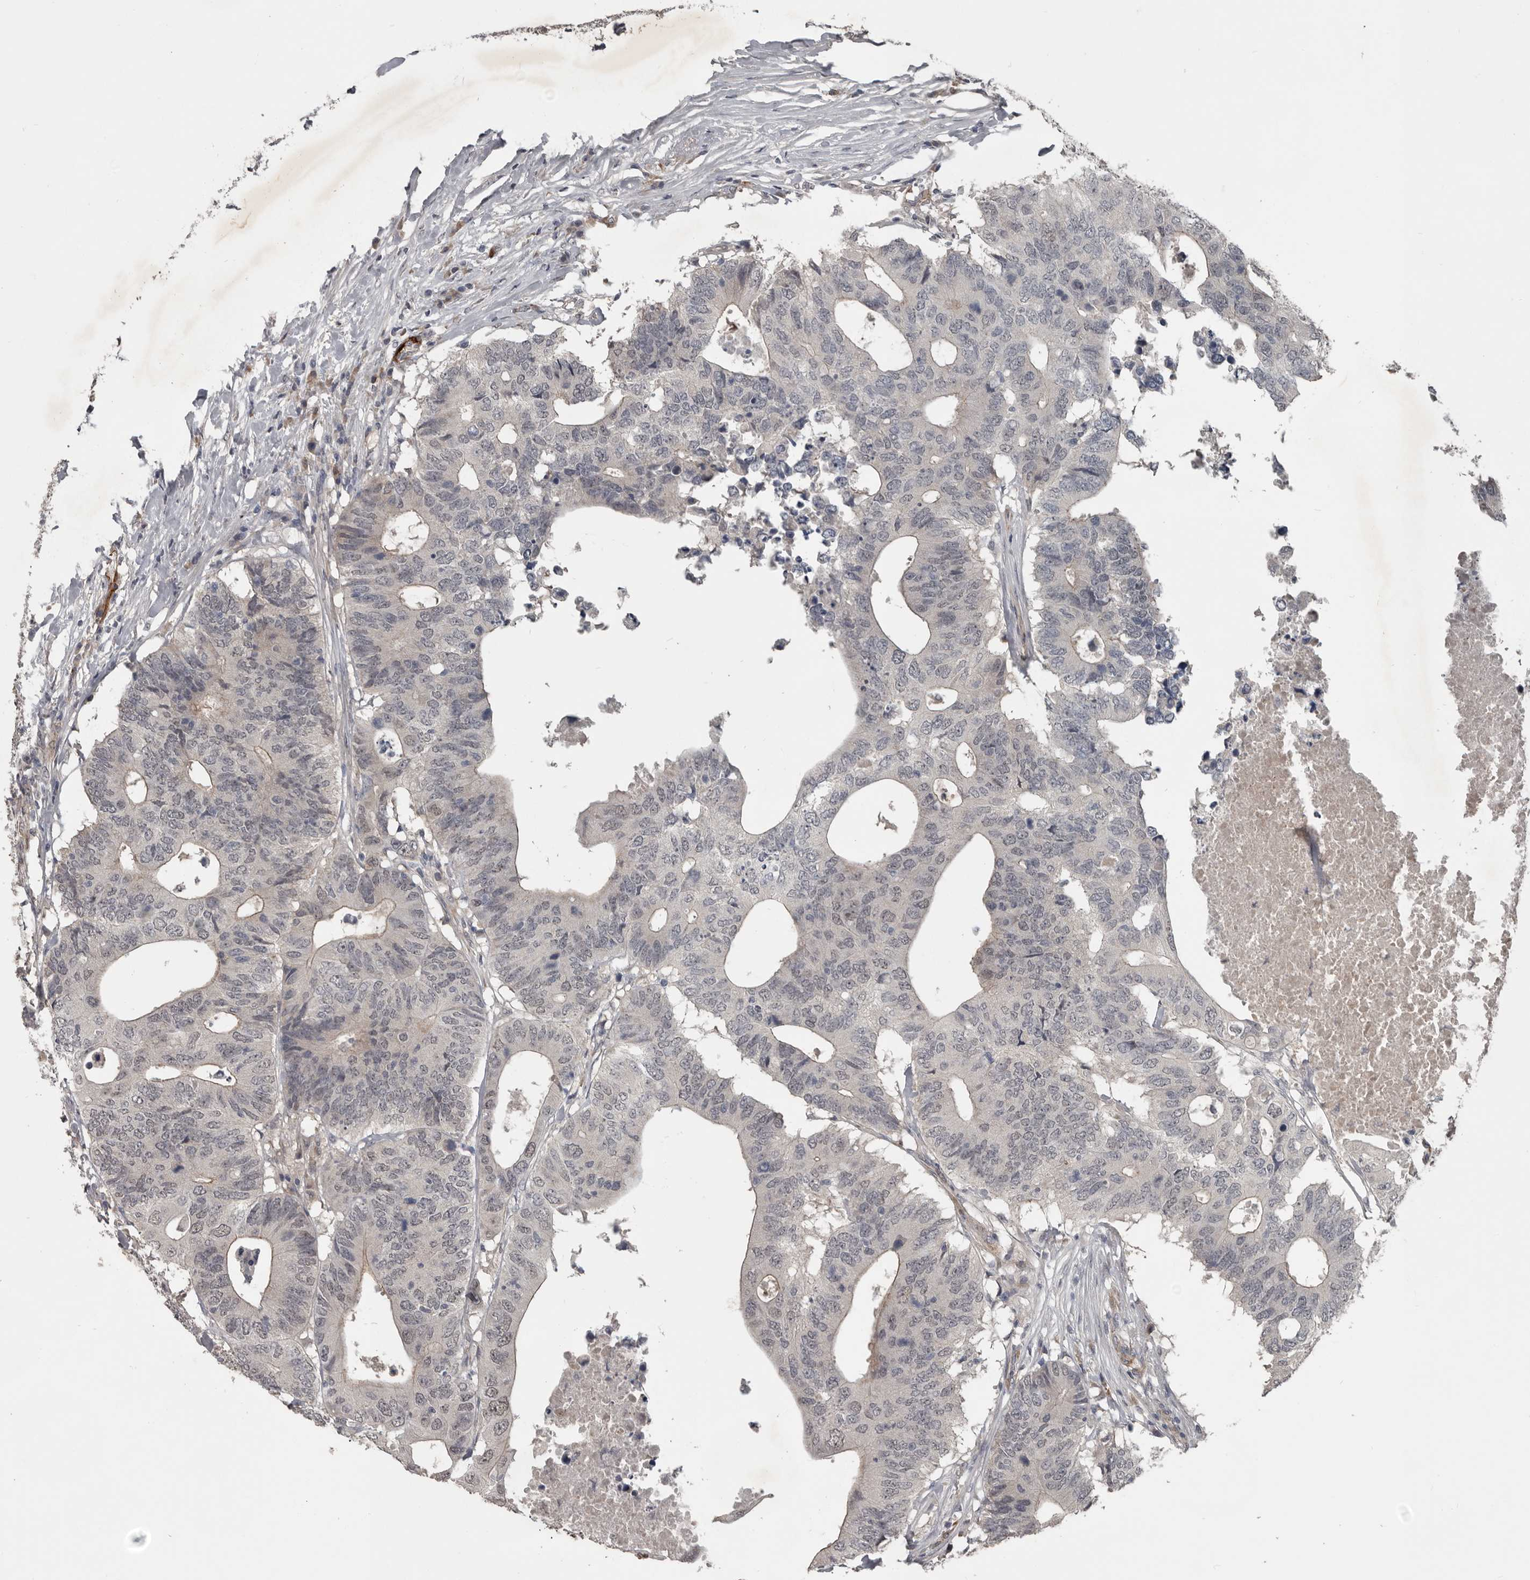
{"staining": {"intensity": "negative", "quantity": "none", "location": "none"}, "tissue": "colorectal cancer", "cell_type": "Tumor cells", "image_type": "cancer", "snomed": [{"axis": "morphology", "description": "Adenocarcinoma, NOS"}, {"axis": "topography", "description": "Colon"}], "caption": "Colorectal cancer (adenocarcinoma) was stained to show a protein in brown. There is no significant positivity in tumor cells.", "gene": "C1orf216", "patient": {"sex": "male", "age": 71}}